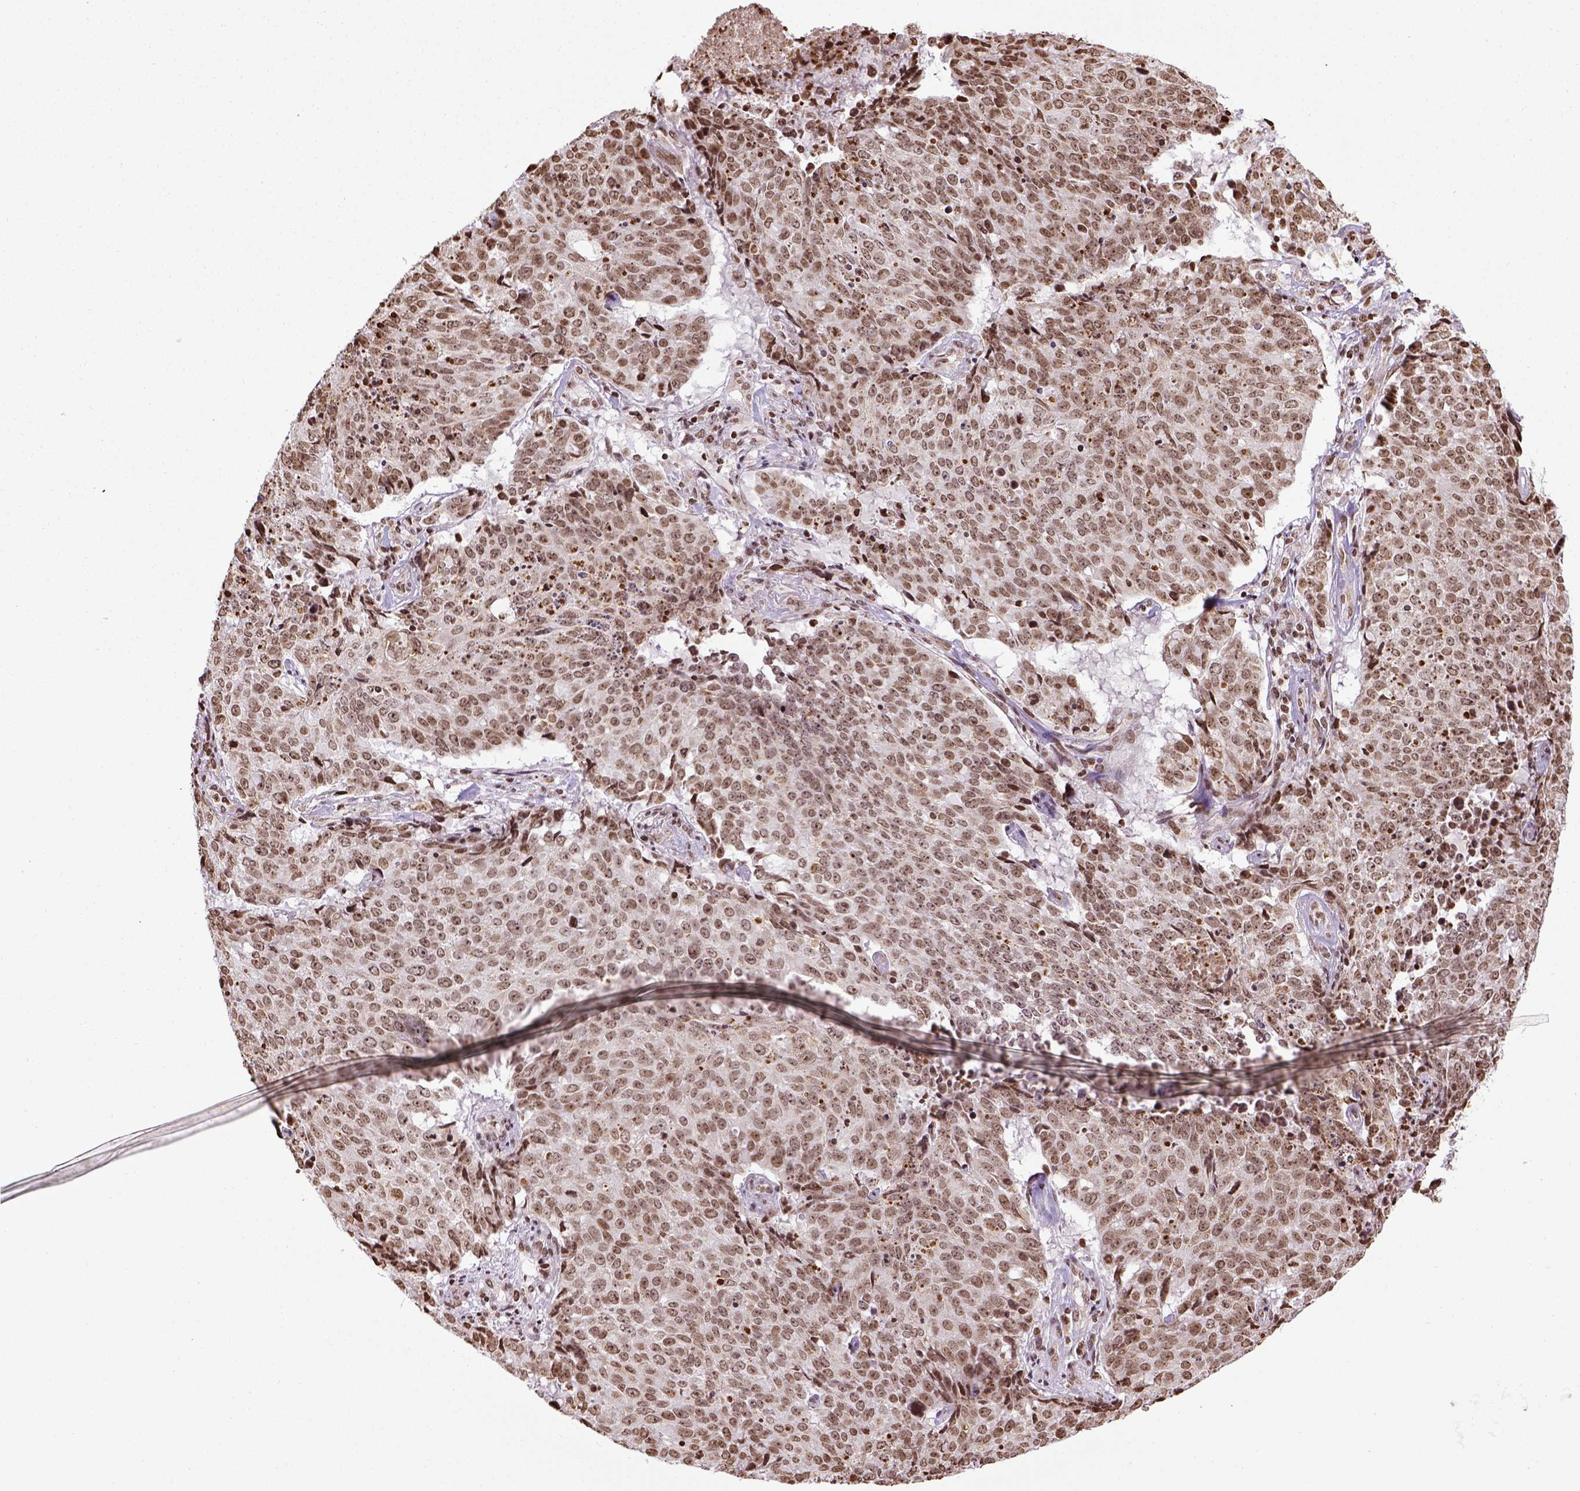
{"staining": {"intensity": "moderate", "quantity": ">75%", "location": "nuclear"}, "tissue": "lung cancer", "cell_type": "Tumor cells", "image_type": "cancer", "snomed": [{"axis": "morphology", "description": "Normal tissue, NOS"}, {"axis": "morphology", "description": "Squamous cell carcinoma, NOS"}, {"axis": "topography", "description": "Bronchus"}, {"axis": "topography", "description": "Lung"}], "caption": "Lung cancer tissue exhibits moderate nuclear positivity in about >75% of tumor cells, visualized by immunohistochemistry.", "gene": "ZNF75D", "patient": {"sex": "male", "age": 64}}